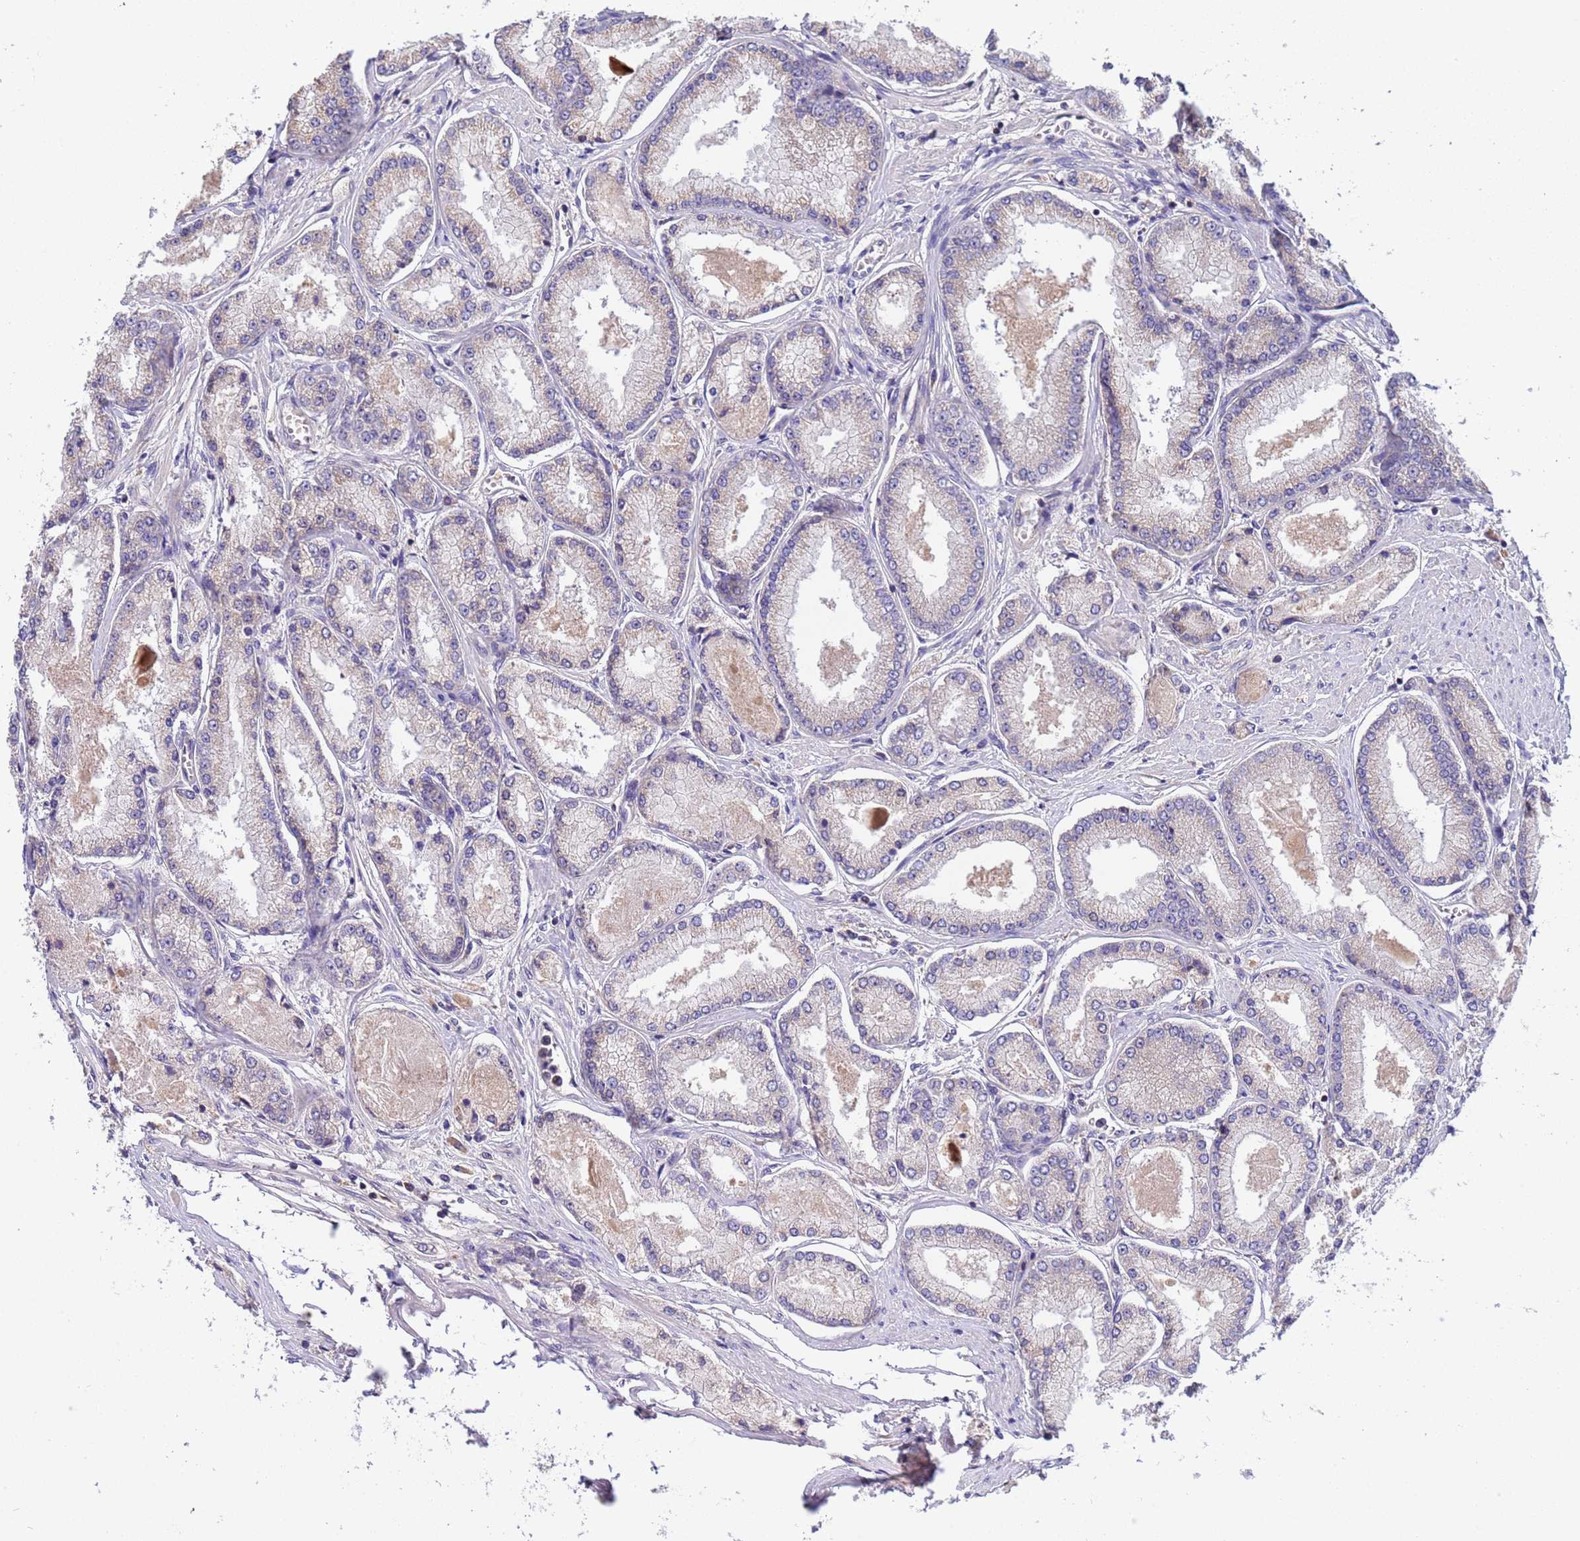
{"staining": {"intensity": "negative", "quantity": "none", "location": "none"}, "tissue": "prostate cancer", "cell_type": "Tumor cells", "image_type": "cancer", "snomed": [{"axis": "morphology", "description": "Adenocarcinoma, Low grade"}, {"axis": "topography", "description": "Prostate"}], "caption": "Immunohistochemical staining of human prostate cancer (low-grade adenocarcinoma) shows no significant positivity in tumor cells. Nuclei are stained in blue.", "gene": "PARP16", "patient": {"sex": "male", "age": 74}}